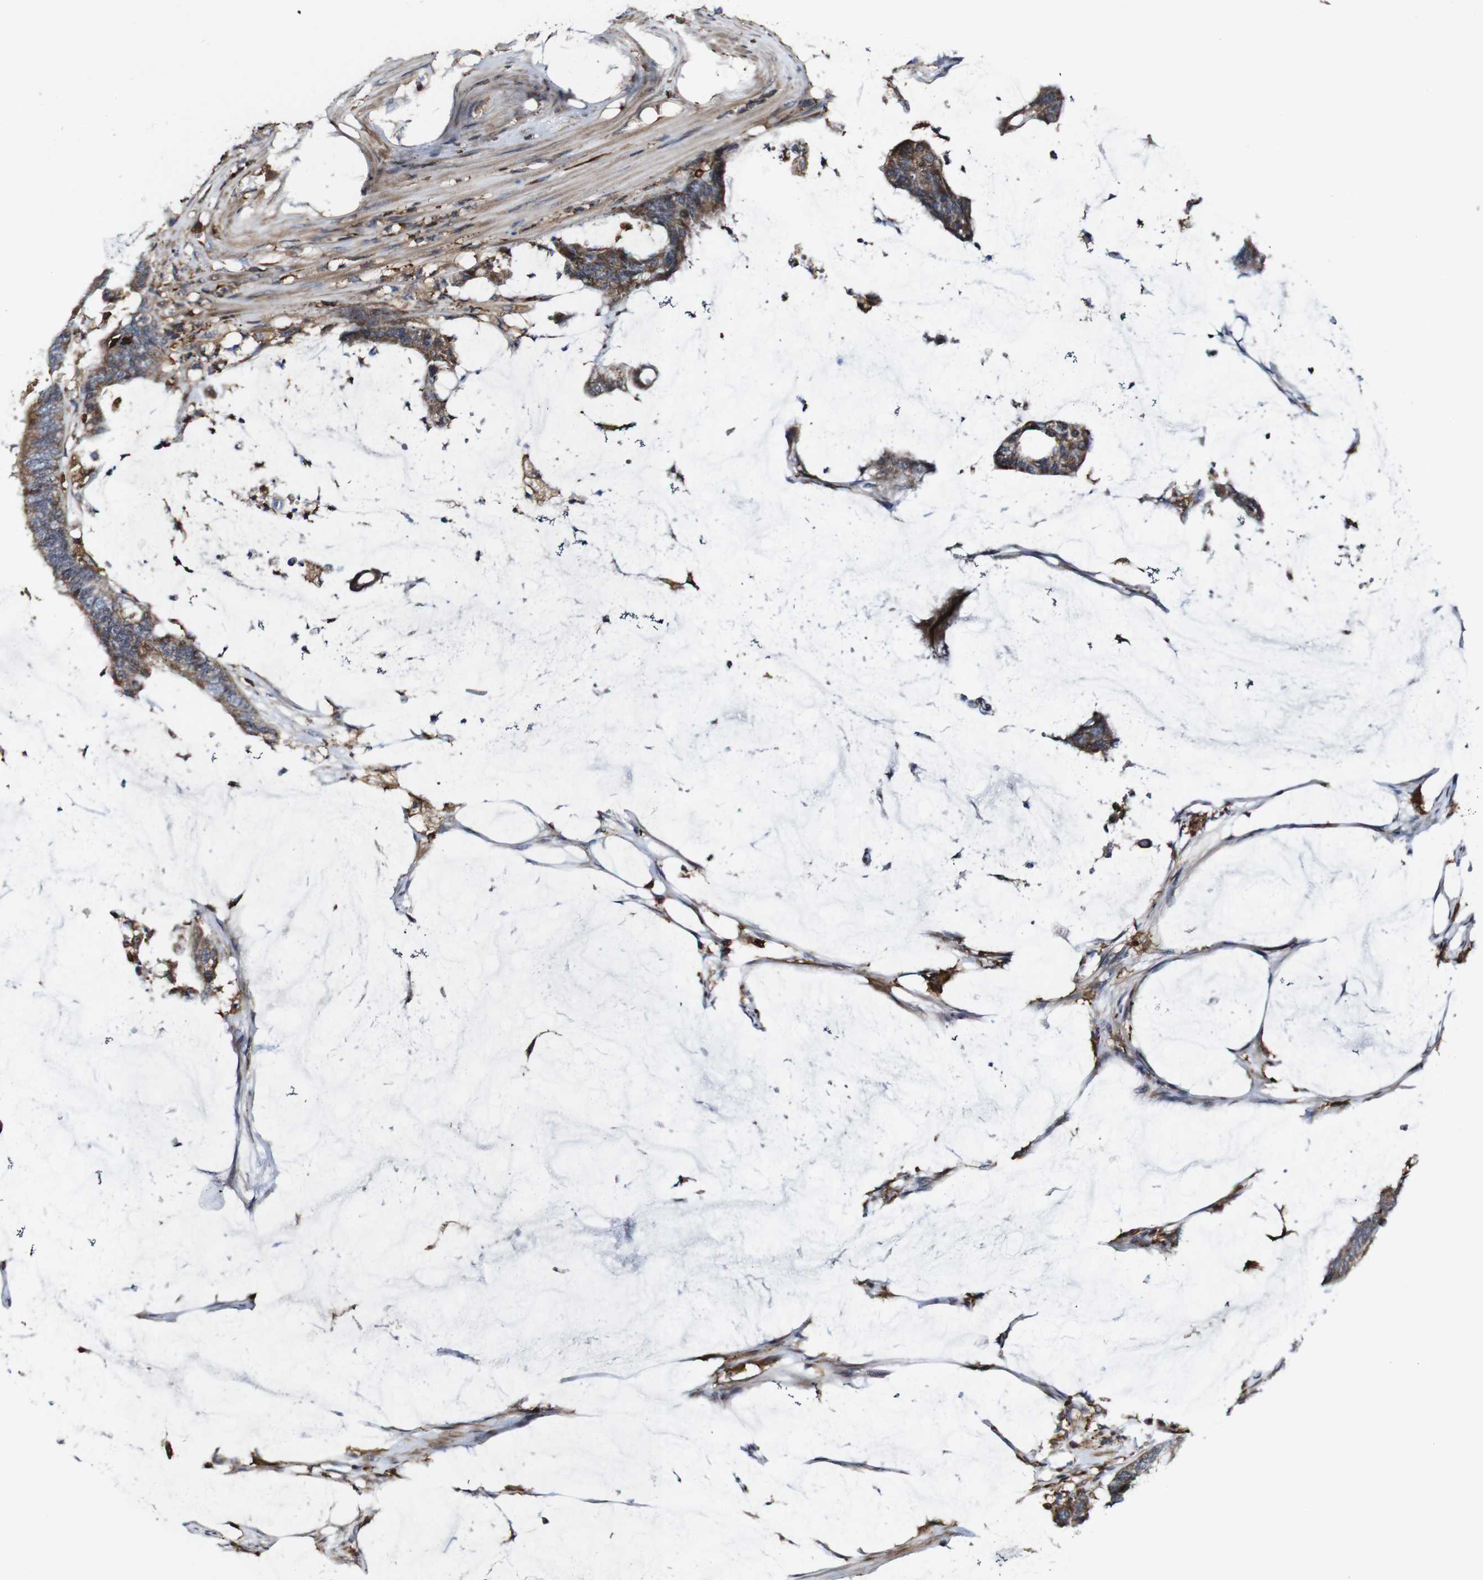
{"staining": {"intensity": "moderate", "quantity": ">75%", "location": "cytoplasmic/membranous"}, "tissue": "colorectal cancer", "cell_type": "Tumor cells", "image_type": "cancer", "snomed": [{"axis": "morphology", "description": "Adenocarcinoma, NOS"}, {"axis": "topography", "description": "Rectum"}], "caption": "Protein expression analysis of human colorectal cancer reveals moderate cytoplasmic/membranous staining in approximately >75% of tumor cells.", "gene": "JAK2", "patient": {"sex": "female", "age": 66}}